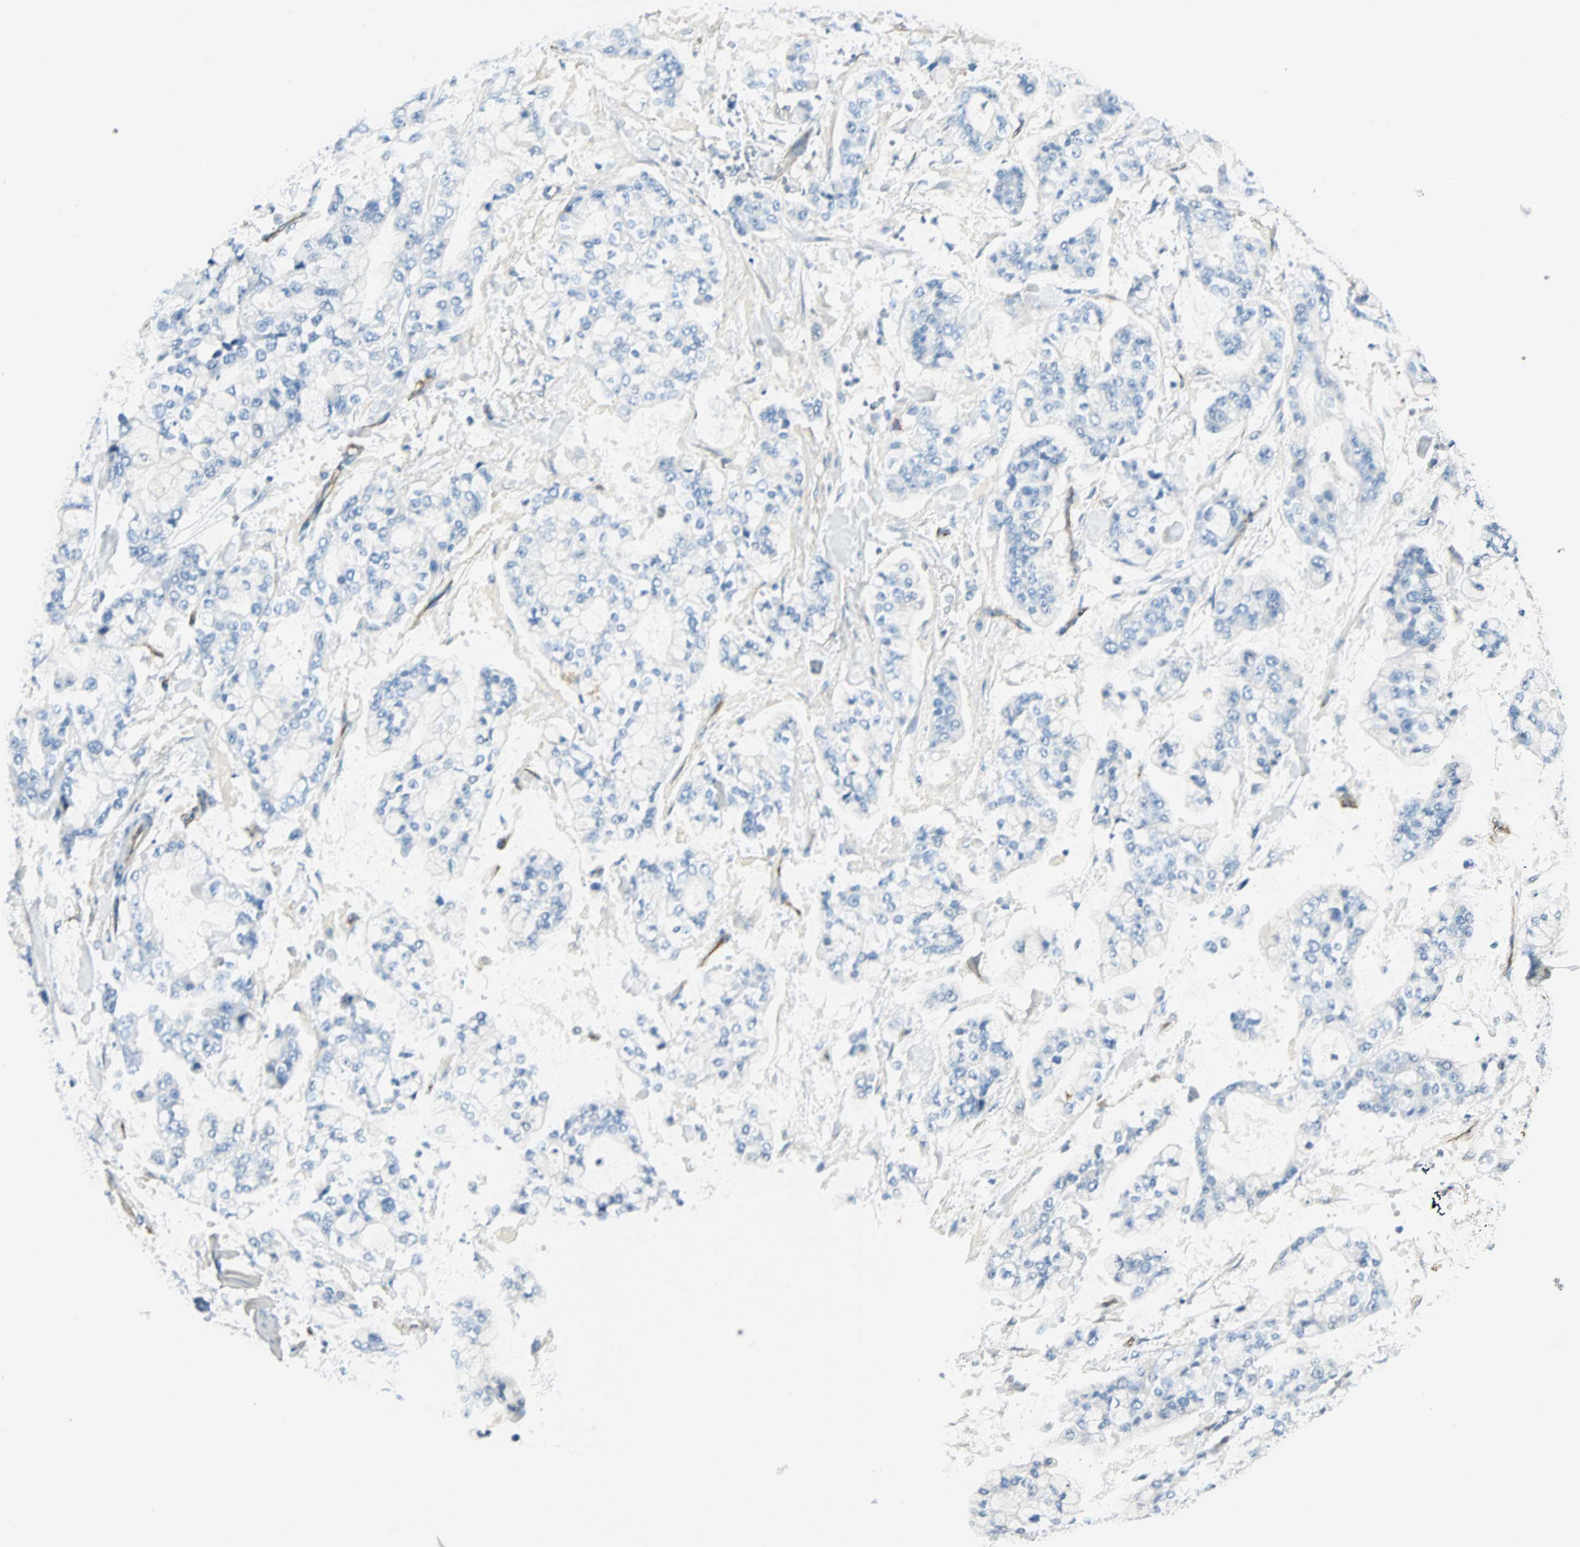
{"staining": {"intensity": "negative", "quantity": "none", "location": "none"}, "tissue": "stomach cancer", "cell_type": "Tumor cells", "image_type": "cancer", "snomed": [{"axis": "morphology", "description": "Normal tissue, NOS"}, {"axis": "morphology", "description": "Adenocarcinoma, NOS"}, {"axis": "topography", "description": "Stomach, upper"}, {"axis": "topography", "description": "Stomach"}], "caption": "A photomicrograph of stomach adenocarcinoma stained for a protein reveals no brown staining in tumor cells.", "gene": "VPS9D1", "patient": {"sex": "male", "age": 76}}